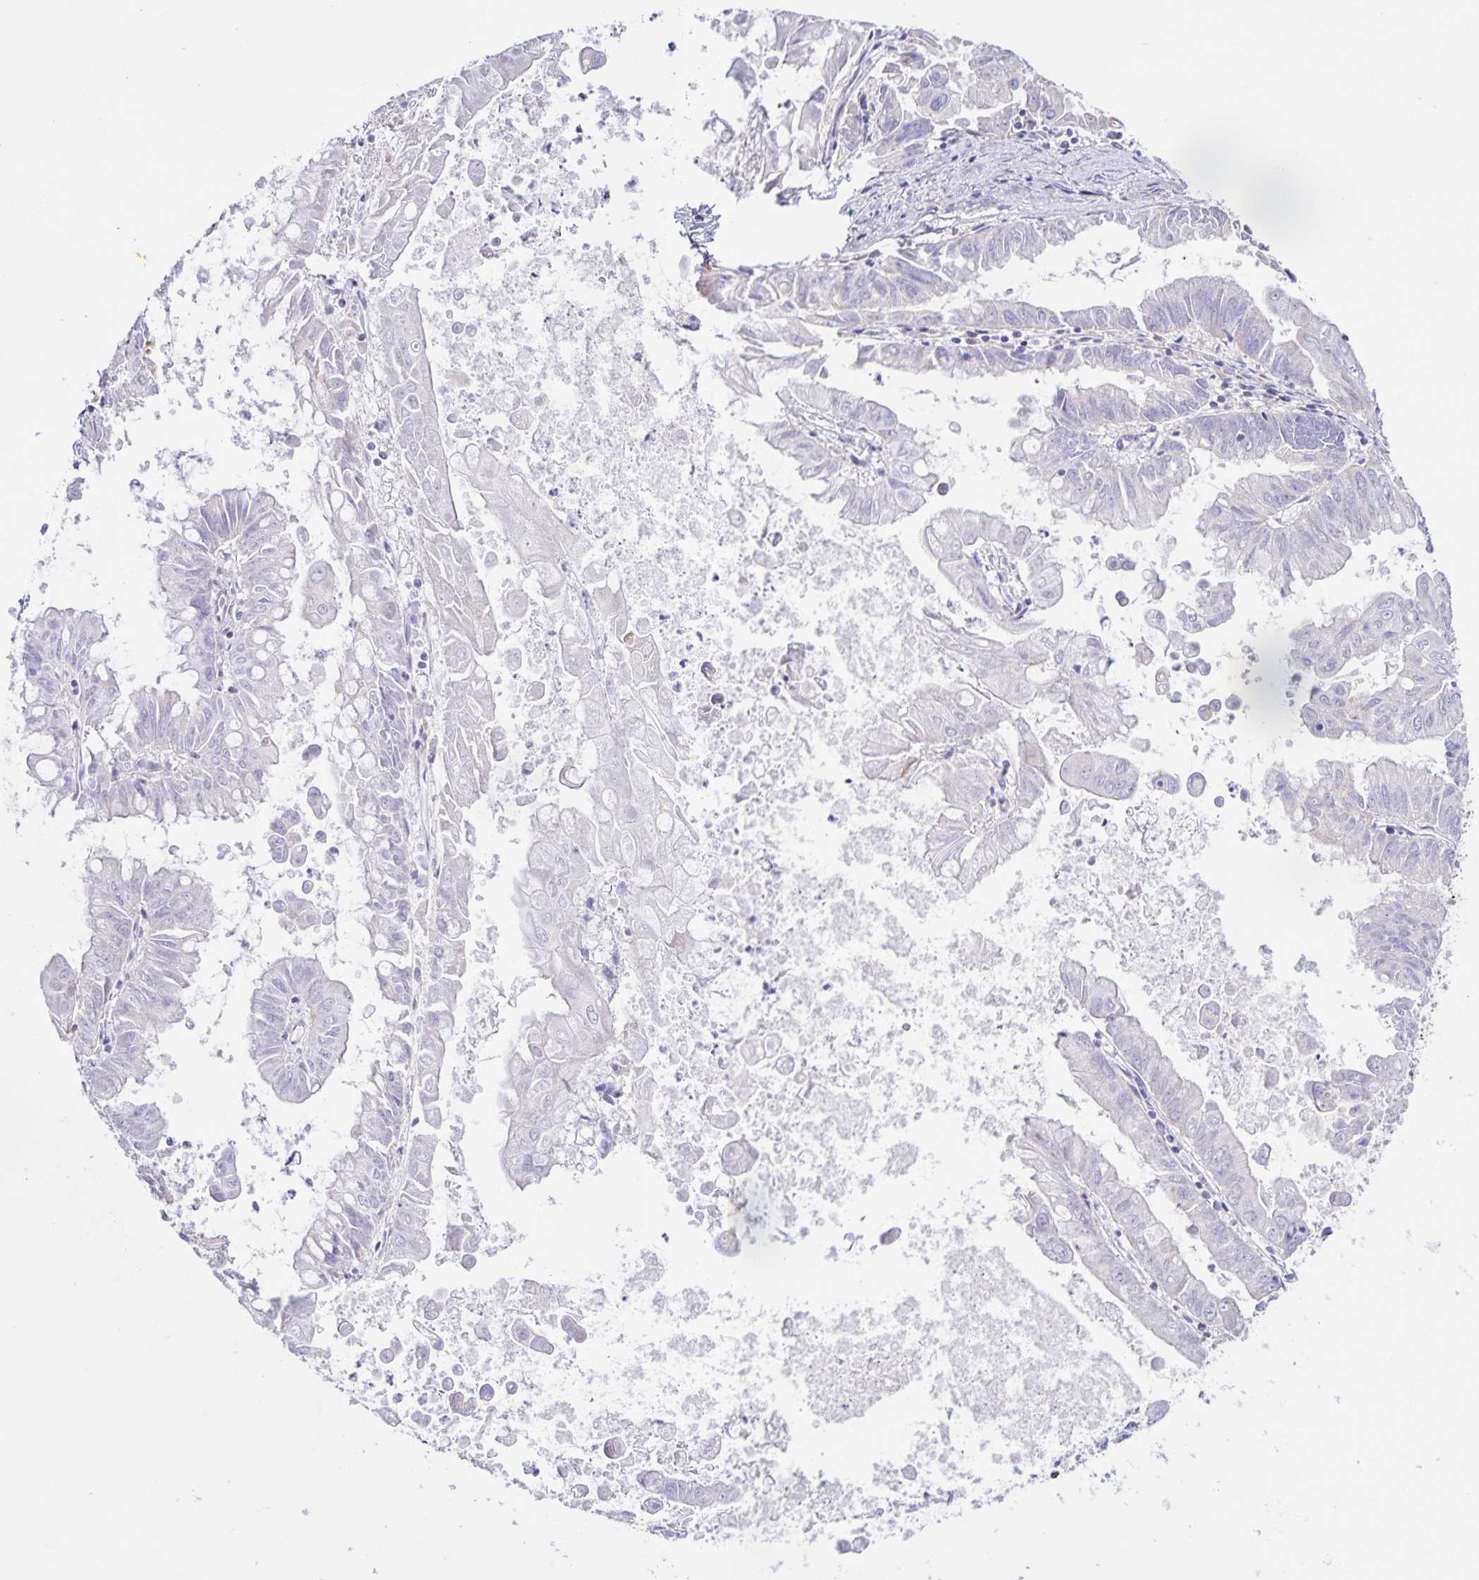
{"staining": {"intensity": "negative", "quantity": "none", "location": "none"}, "tissue": "stomach cancer", "cell_type": "Tumor cells", "image_type": "cancer", "snomed": [{"axis": "morphology", "description": "Adenocarcinoma, NOS"}, {"axis": "topography", "description": "Stomach, upper"}], "caption": "Stomach cancer stained for a protein using immunohistochemistry exhibits no expression tumor cells.", "gene": "BOLL", "patient": {"sex": "male", "age": 80}}